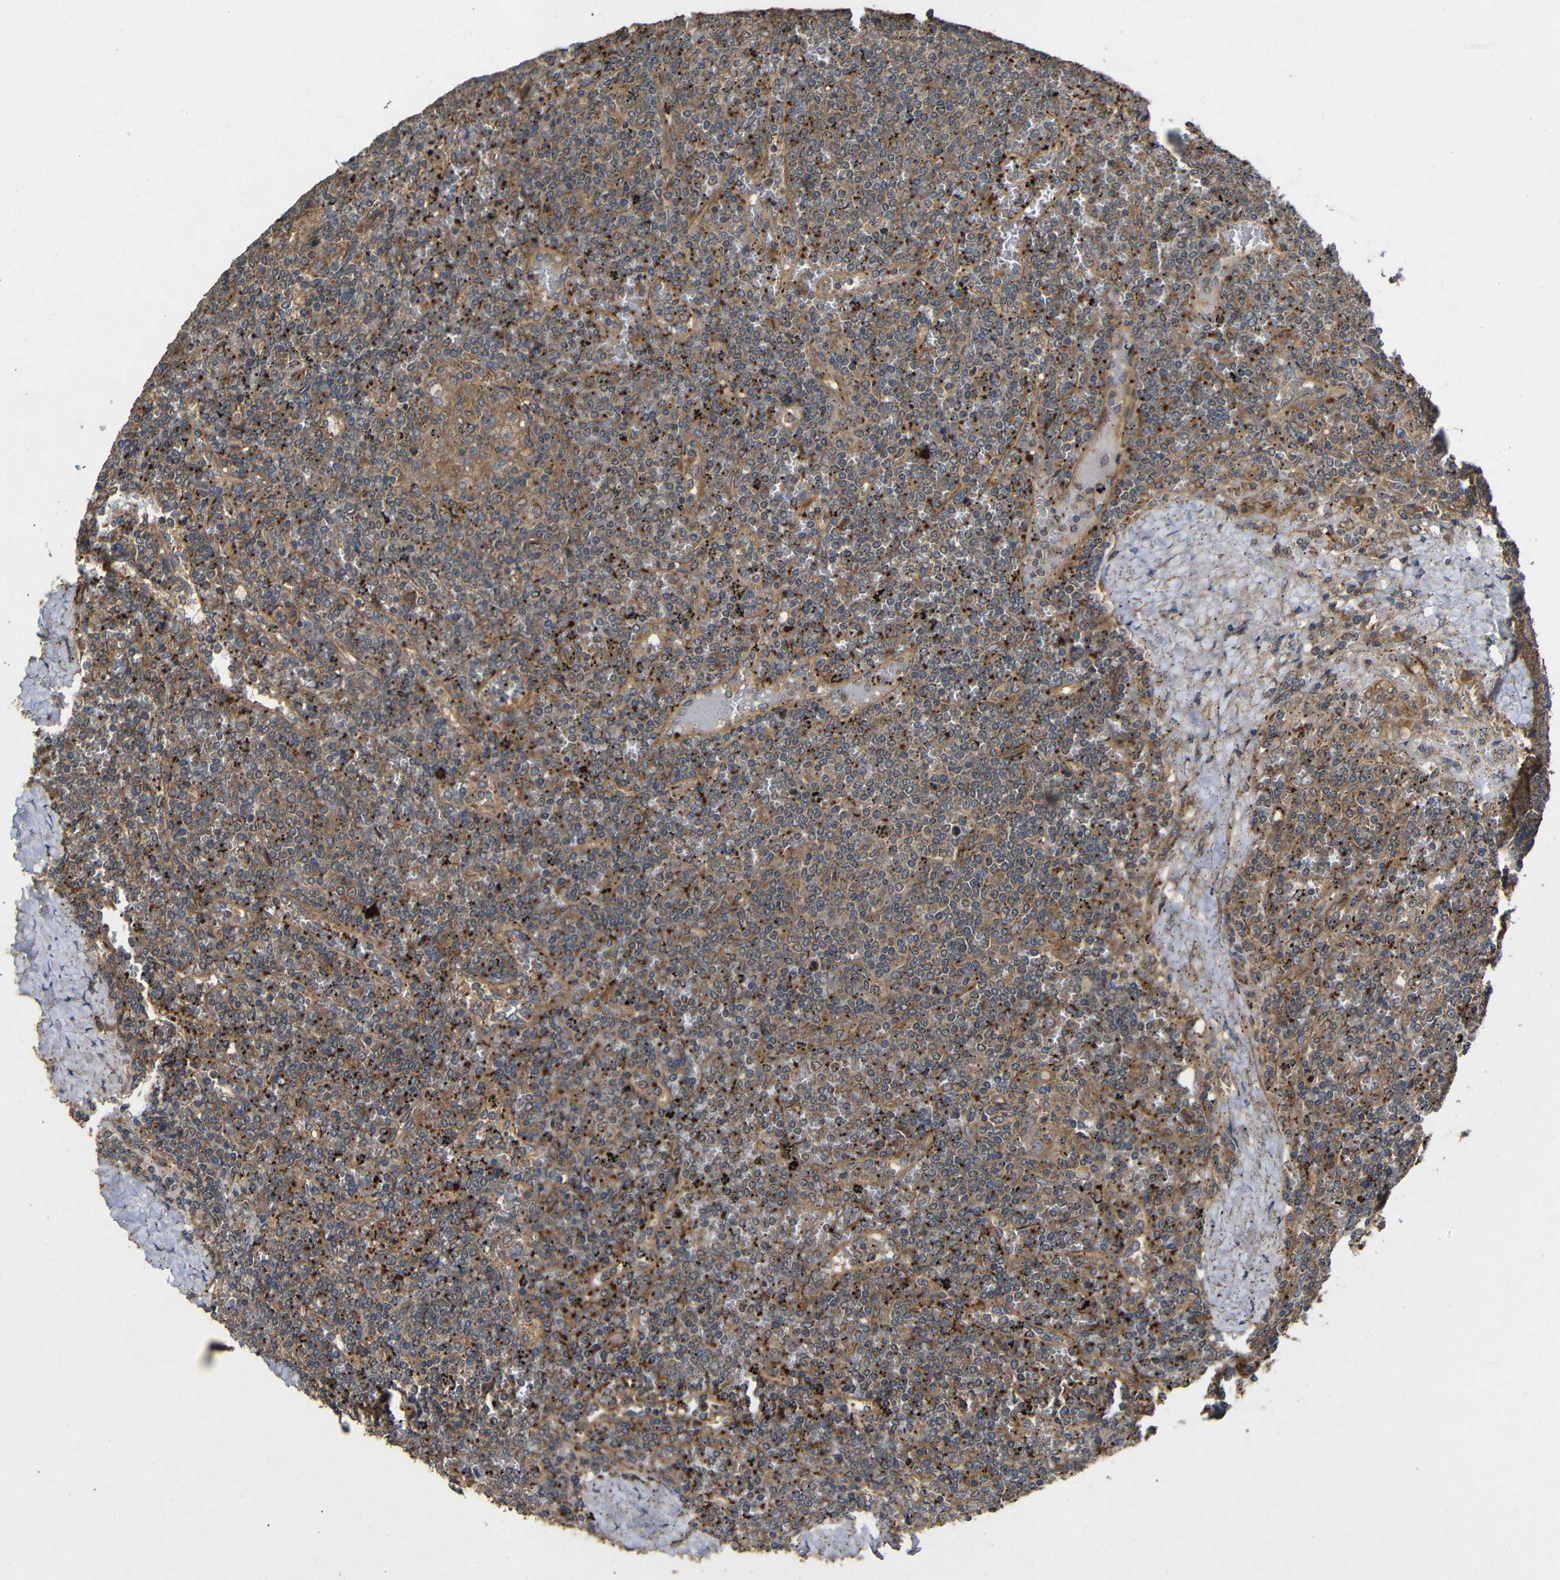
{"staining": {"intensity": "moderate", "quantity": ">75%", "location": "cytoplasmic/membranous"}, "tissue": "lymphoma", "cell_type": "Tumor cells", "image_type": "cancer", "snomed": [{"axis": "morphology", "description": "Malignant lymphoma, non-Hodgkin's type, Low grade"}, {"axis": "topography", "description": "Spleen"}], "caption": "Protein staining exhibits moderate cytoplasmic/membranous expression in approximately >75% of tumor cells in lymphoma.", "gene": "EIF2S1", "patient": {"sex": "female", "age": 19}}